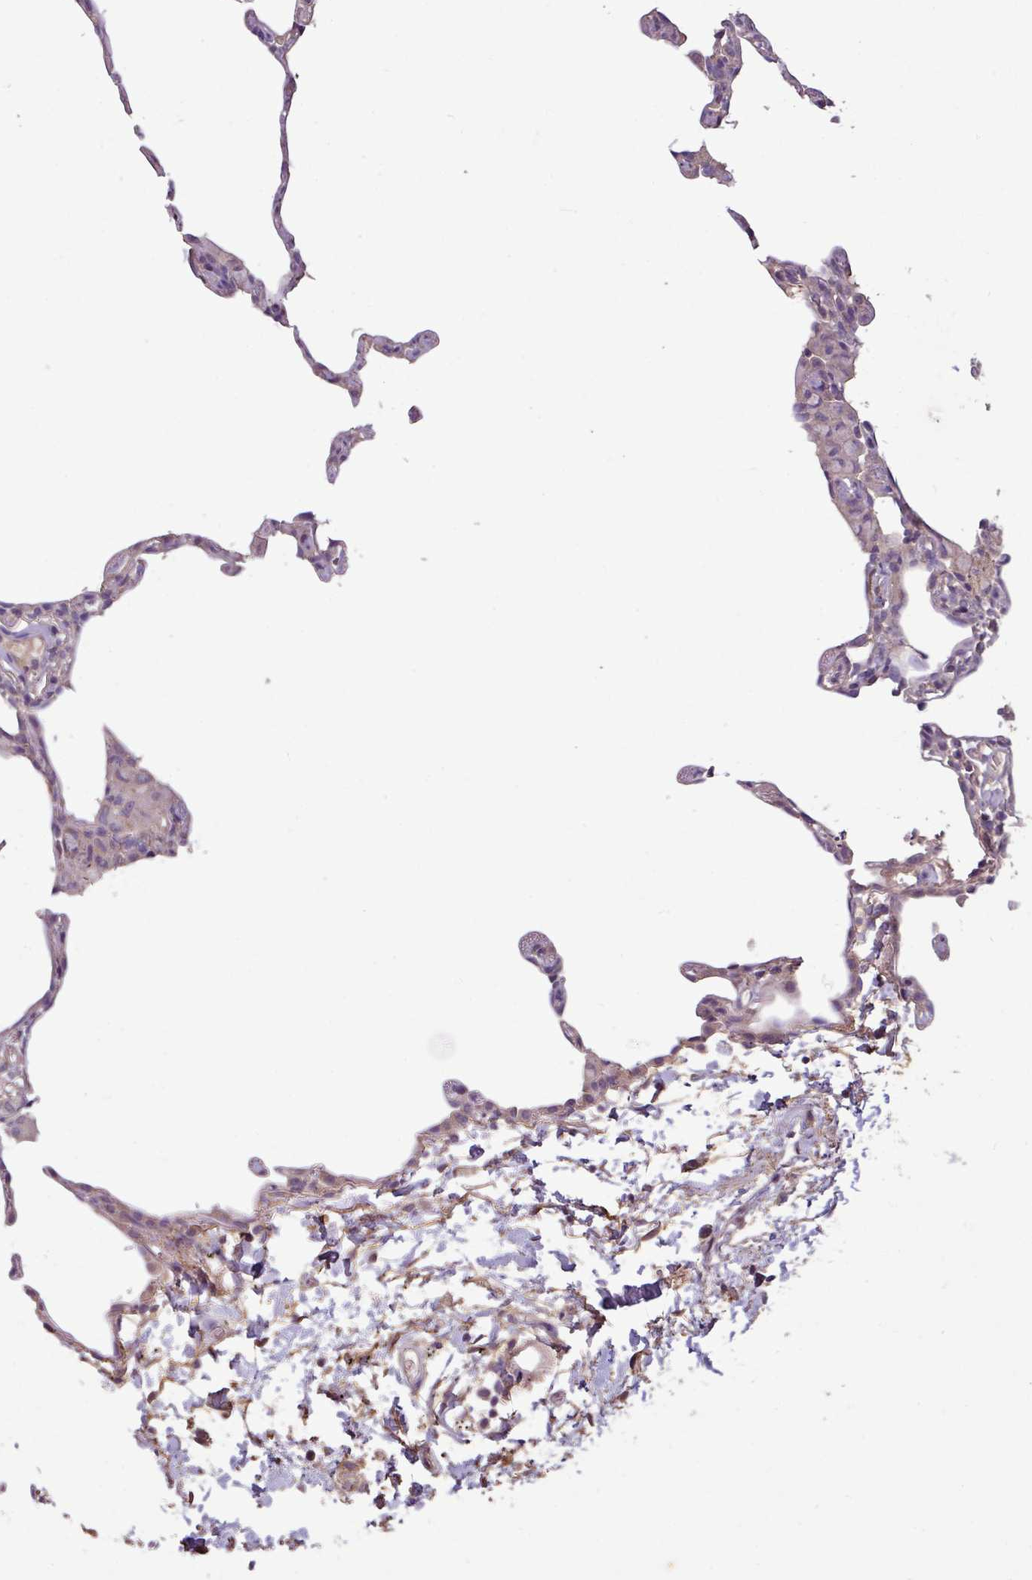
{"staining": {"intensity": "negative", "quantity": "none", "location": "none"}, "tissue": "lung", "cell_type": "Alveolar cells", "image_type": "normal", "snomed": [{"axis": "morphology", "description": "Normal tissue, NOS"}, {"axis": "topography", "description": "Lung"}], "caption": "This micrograph is of unremarkable lung stained with IHC to label a protein in brown with the nuclei are counter-stained blue. There is no staining in alveolar cells.", "gene": "ISLR", "patient": {"sex": "female", "age": 57}}